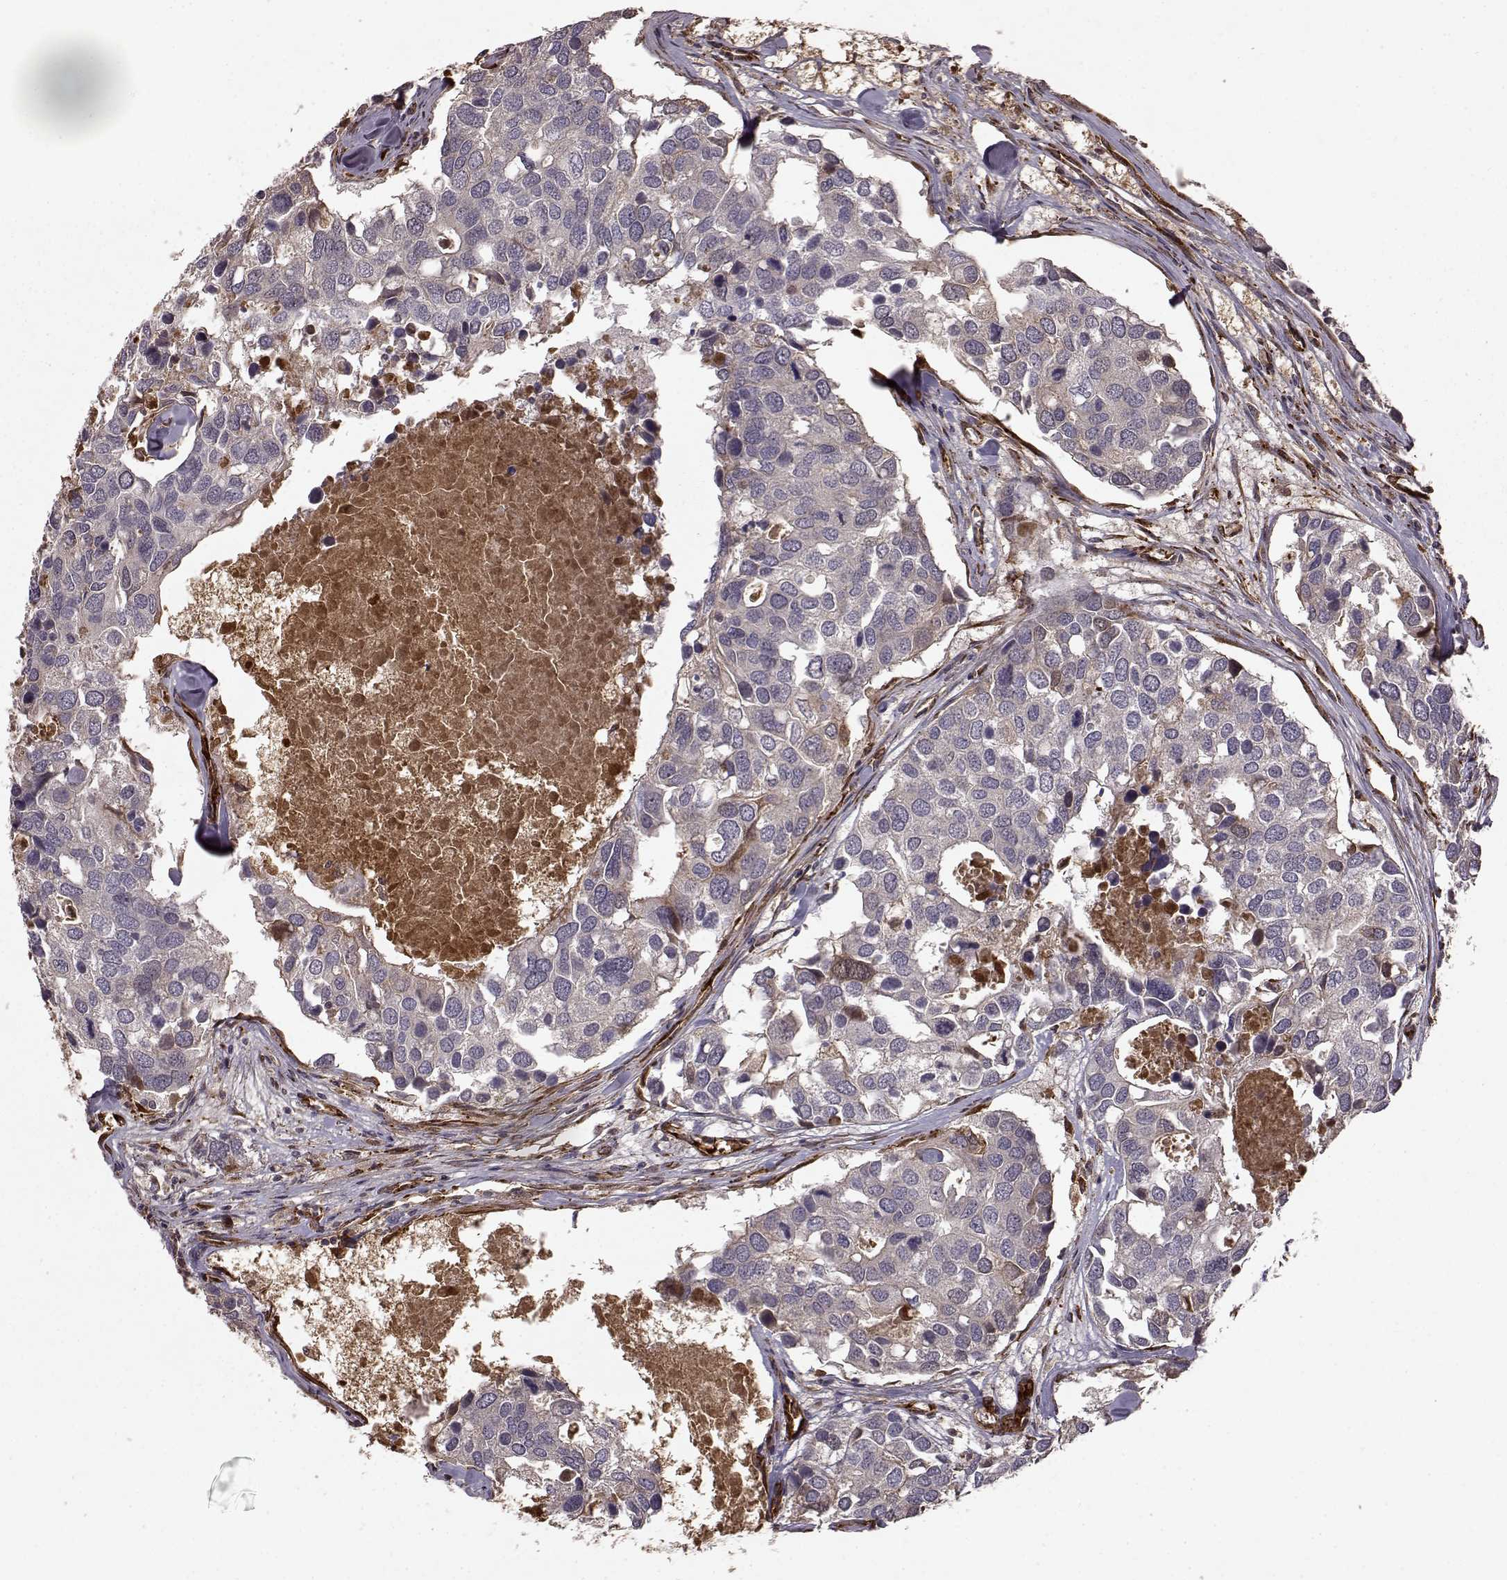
{"staining": {"intensity": "weak", "quantity": "<25%", "location": "cytoplasmic/membranous"}, "tissue": "breast cancer", "cell_type": "Tumor cells", "image_type": "cancer", "snomed": [{"axis": "morphology", "description": "Duct carcinoma"}, {"axis": "topography", "description": "Breast"}], "caption": "The immunohistochemistry micrograph has no significant expression in tumor cells of breast cancer tissue.", "gene": "FSTL1", "patient": {"sex": "female", "age": 83}}